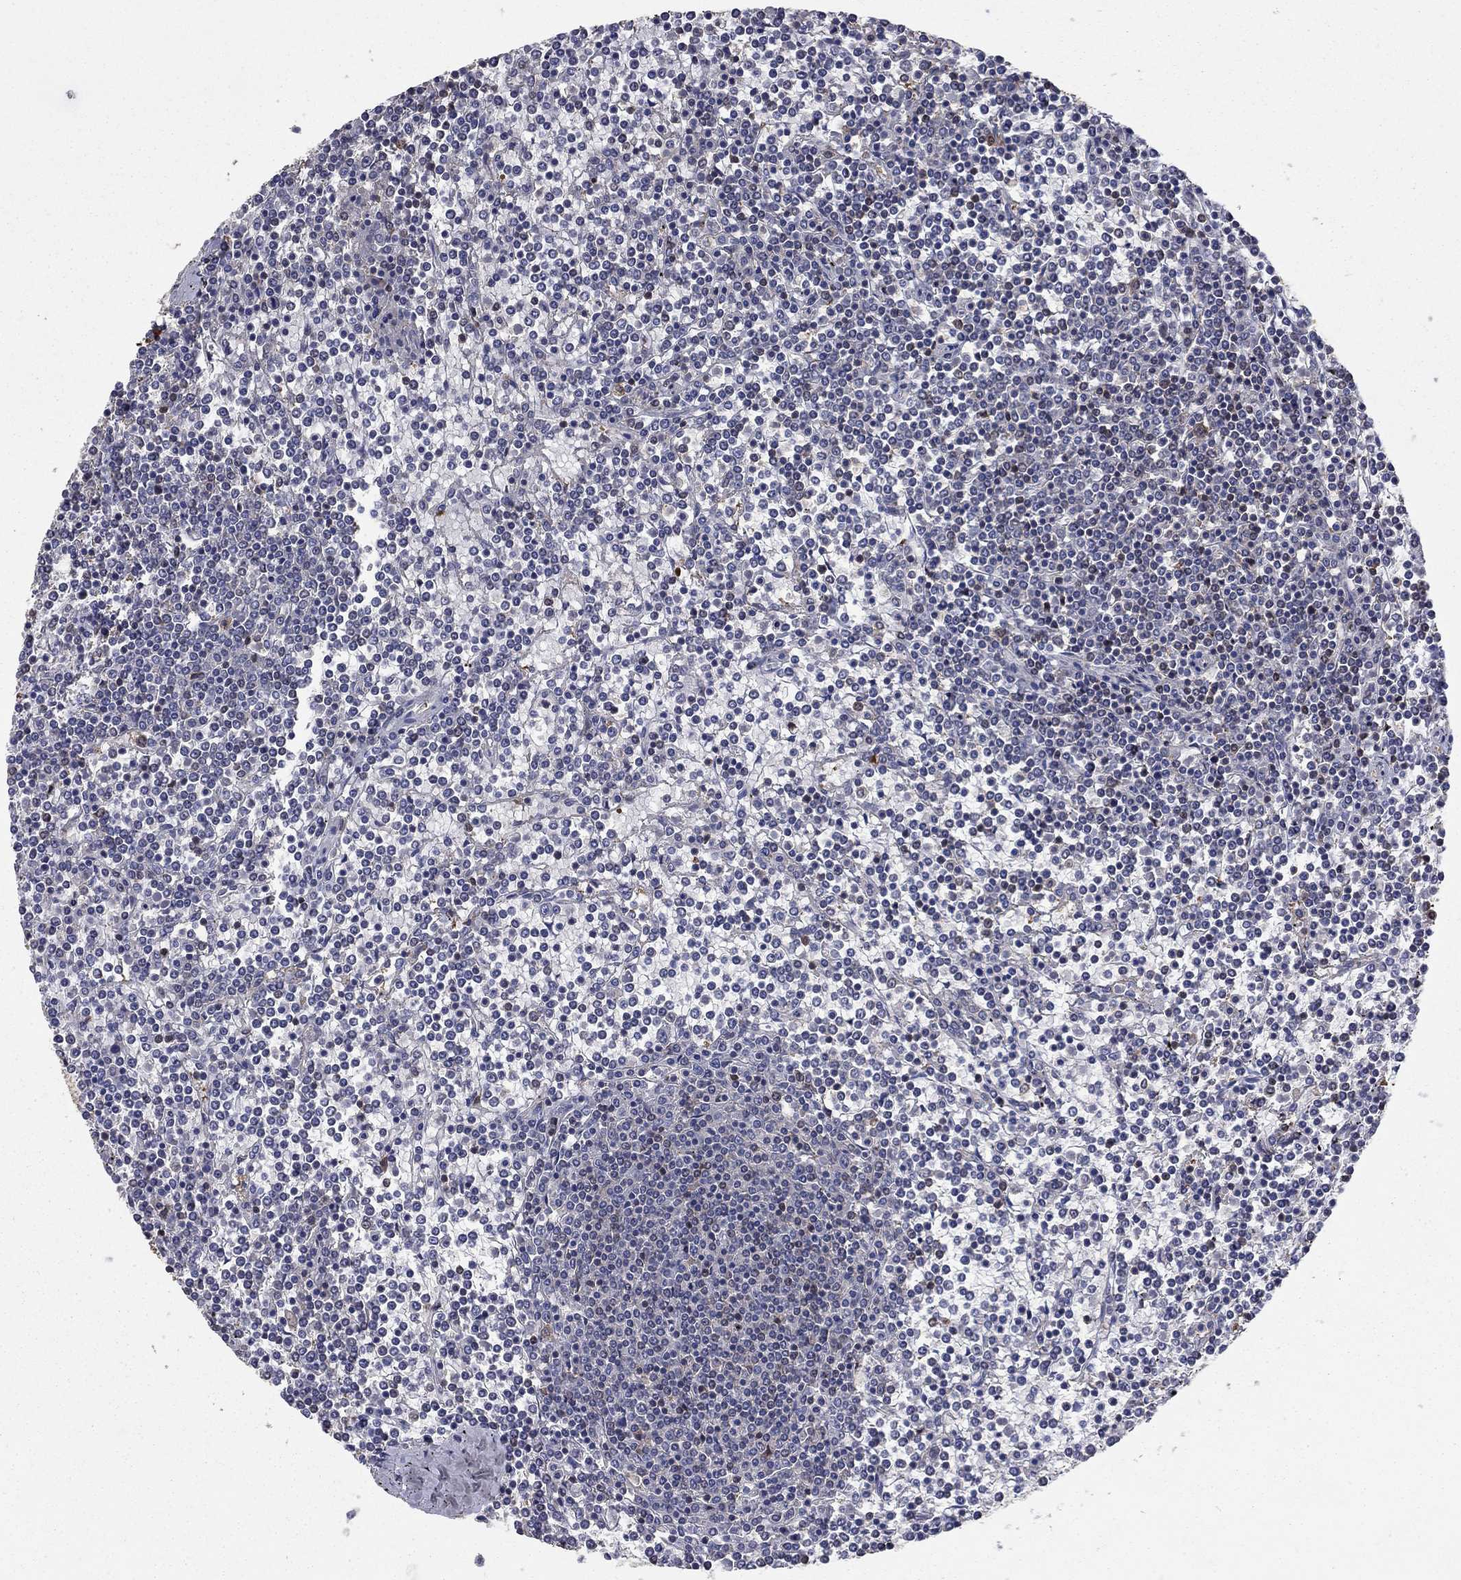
{"staining": {"intensity": "negative", "quantity": "none", "location": "none"}, "tissue": "lymphoma", "cell_type": "Tumor cells", "image_type": "cancer", "snomed": [{"axis": "morphology", "description": "Malignant lymphoma, non-Hodgkin's type, Low grade"}, {"axis": "topography", "description": "Spleen"}], "caption": "An image of human lymphoma is negative for staining in tumor cells.", "gene": "DVL1", "patient": {"sex": "female", "age": 19}}